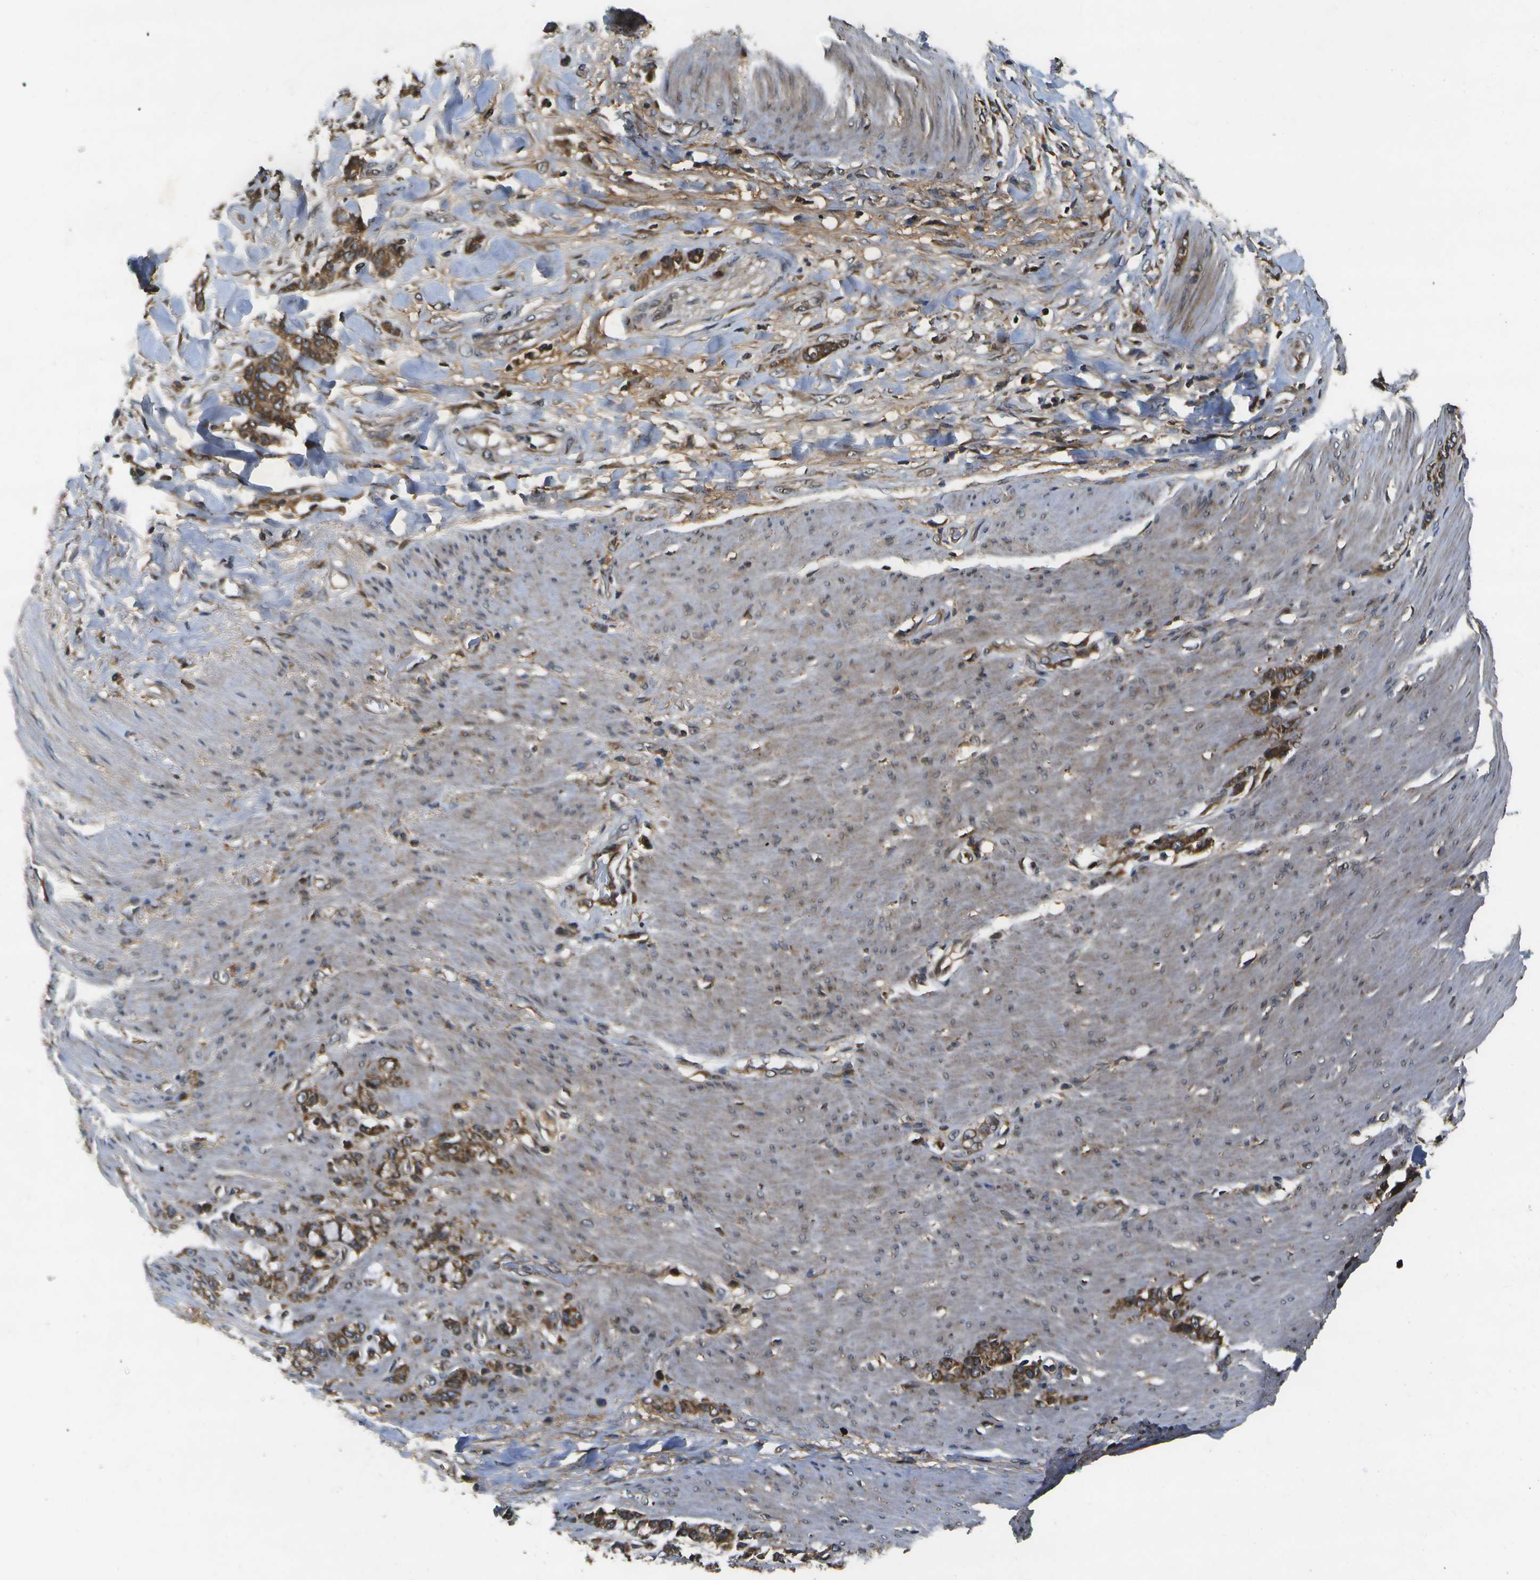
{"staining": {"intensity": "moderate", "quantity": ">75%", "location": "cytoplasmic/membranous"}, "tissue": "stomach cancer", "cell_type": "Tumor cells", "image_type": "cancer", "snomed": [{"axis": "morphology", "description": "Adenocarcinoma, NOS"}, {"axis": "topography", "description": "Stomach, lower"}], "caption": "High-magnification brightfield microscopy of stomach cancer (adenocarcinoma) stained with DAB (brown) and counterstained with hematoxylin (blue). tumor cells exhibit moderate cytoplasmic/membranous expression is identified in approximately>75% of cells. The staining was performed using DAB (3,3'-diaminobenzidine), with brown indicating positive protein expression. Nuclei are stained blue with hematoxylin.", "gene": "HFE", "patient": {"sex": "male", "age": 88}}